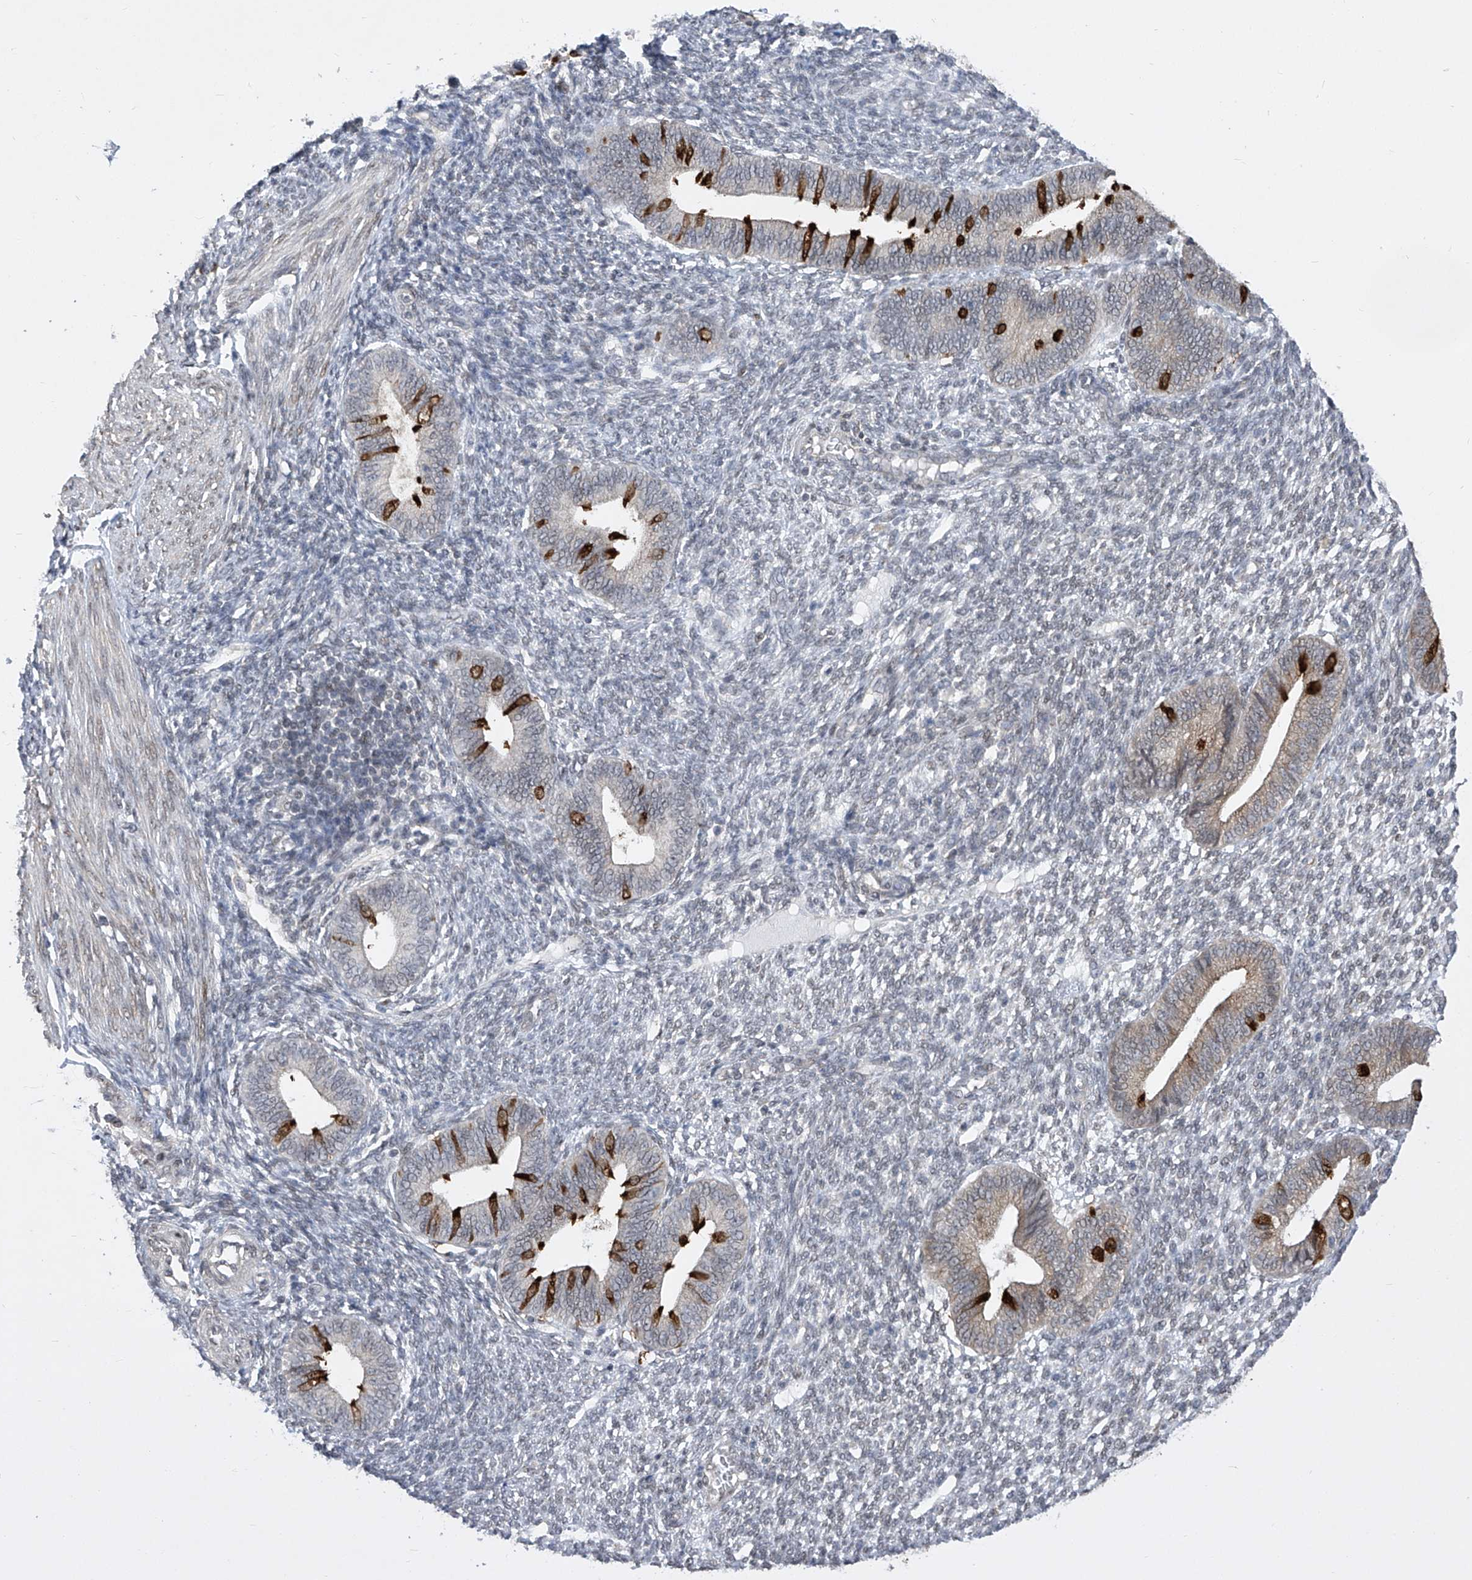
{"staining": {"intensity": "negative", "quantity": "none", "location": "none"}, "tissue": "endometrium", "cell_type": "Cells in endometrial stroma", "image_type": "normal", "snomed": [{"axis": "morphology", "description": "Normal tissue, NOS"}, {"axis": "topography", "description": "Endometrium"}], "caption": "Immunohistochemistry of benign endometrium shows no expression in cells in endometrial stroma.", "gene": "CETN1", "patient": {"sex": "female", "age": 46}}